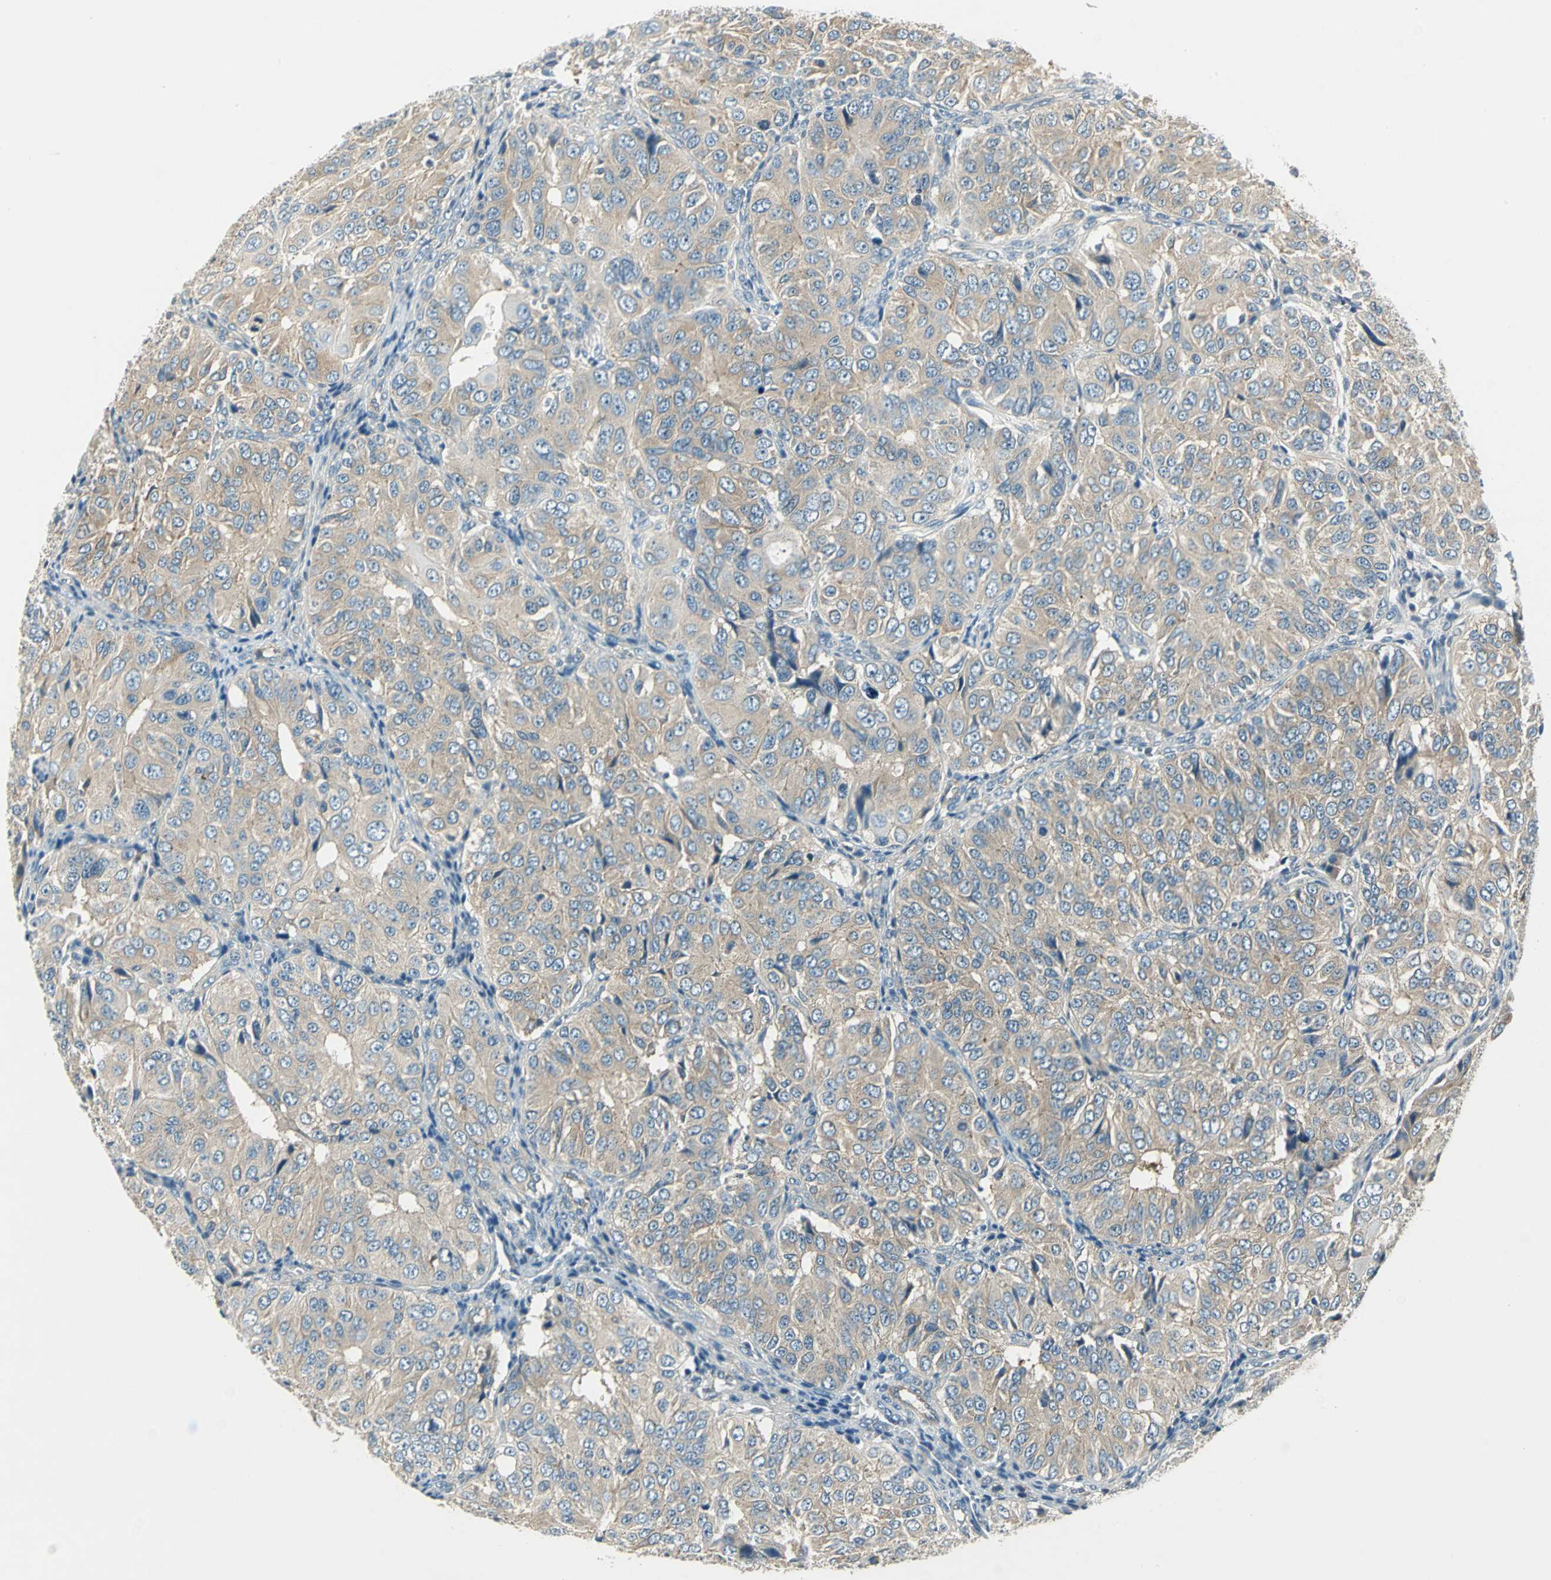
{"staining": {"intensity": "weak", "quantity": ">75%", "location": "cytoplasmic/membranous"}, "tissue": "ovarian cancer", "cell_type": "Tumor cells", "image_type": "cancer", "snomed": [{"axis": "morphology", "description": "Carcinoma, endometroid"}, {"axis": "topography", "description": "Ovary"}], "caption": "Immunohistochemical staining of endometroid carcinoma (ovarian) shows low levels of weak cytoplasmic/membranous protein staining in about >75% of tumor cells.", "gene": "PRKAA1", "patient": {"sex": "female", "age": 51}}